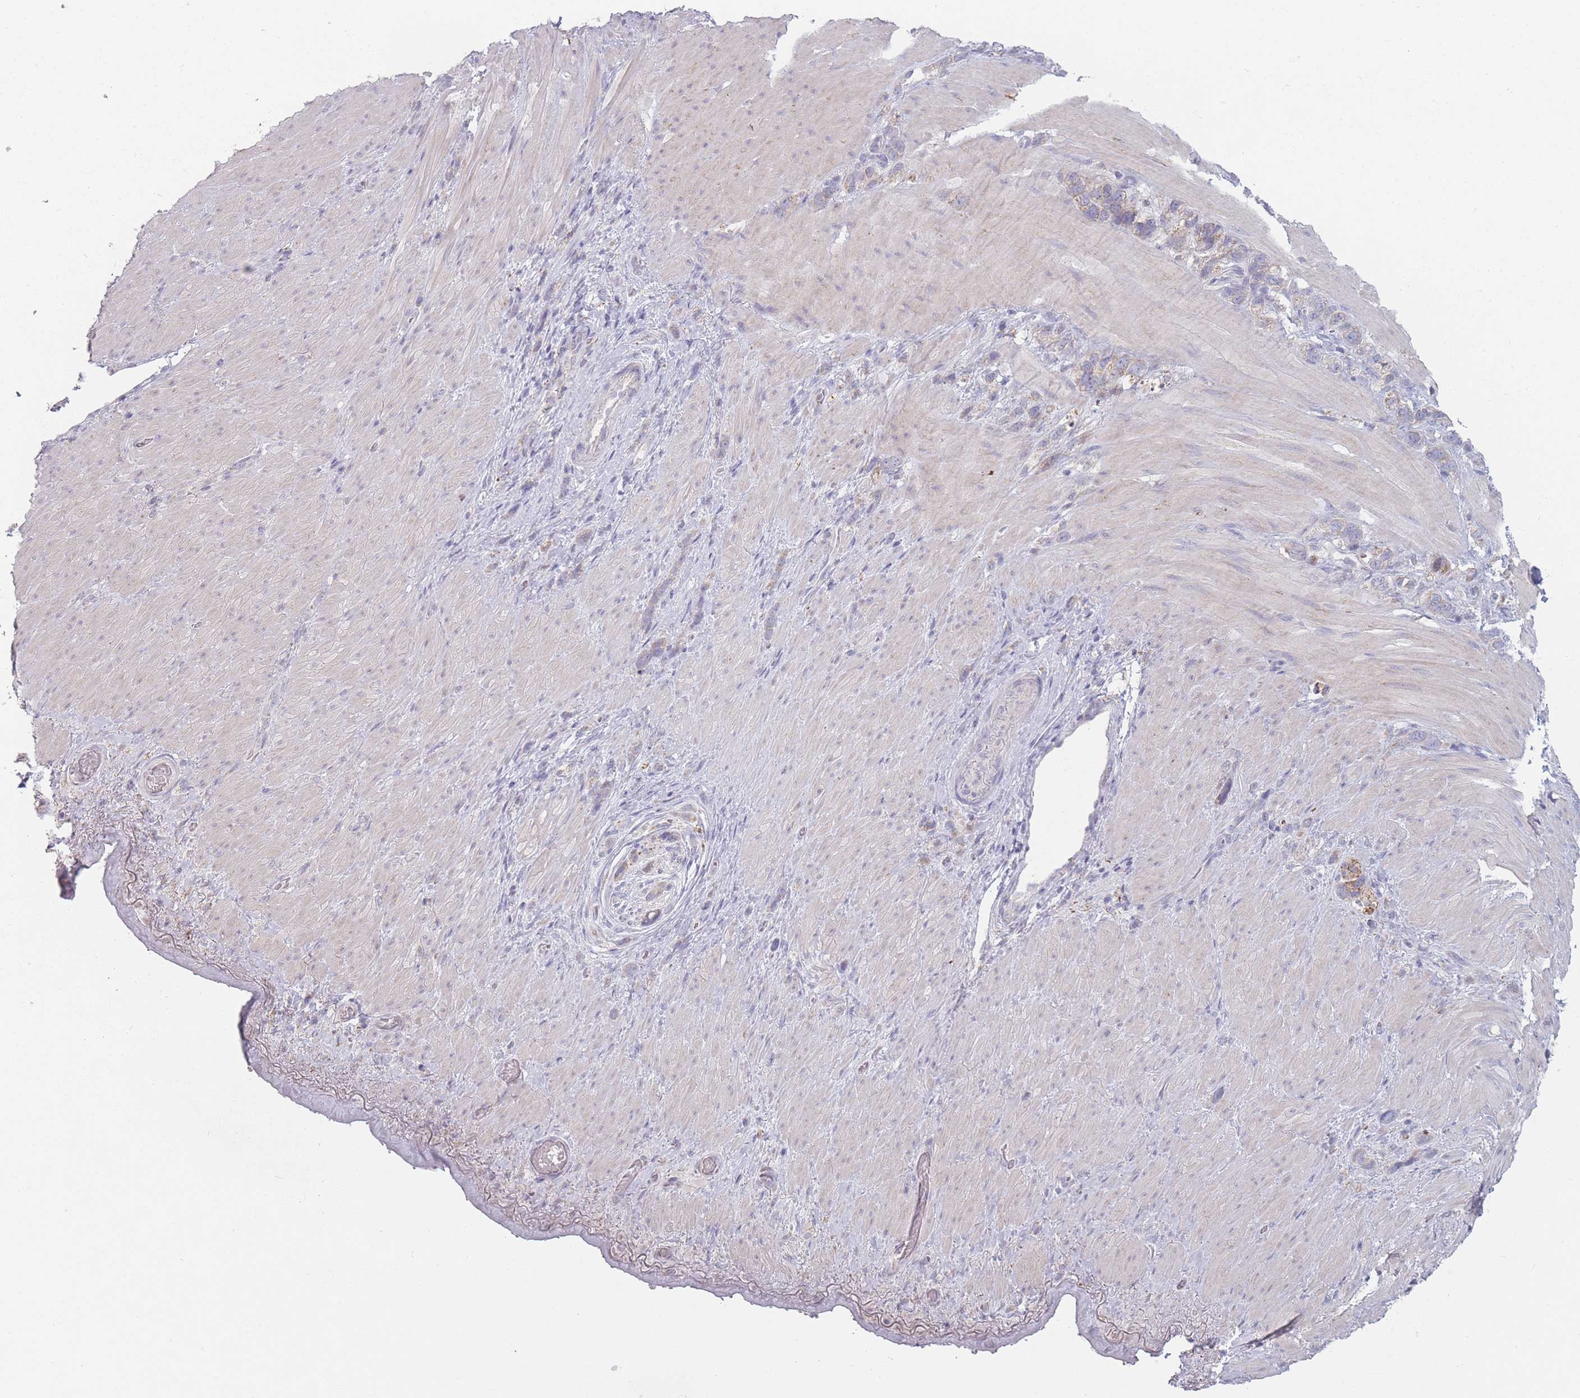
{"staining": {"intensity": "negative", "quantity": "none", "location": "none"}, "tissue": "stomach cancer", "cell_type": "Tumor cells", "image_type": "cancer", "snomed": [{"axis": "morphology", "description": "Adenocarcinoma, NOS"}, {"axis": "topography", "description": "Stomach"}], "caption": "High power microscopy micrograph of an IHC micrograph of stomach cancer (adenocarcinoma), revealing no significant expression in tumor cells.", "gene": "PEX11B", "patient": {"sex": "female", "age": 65}}